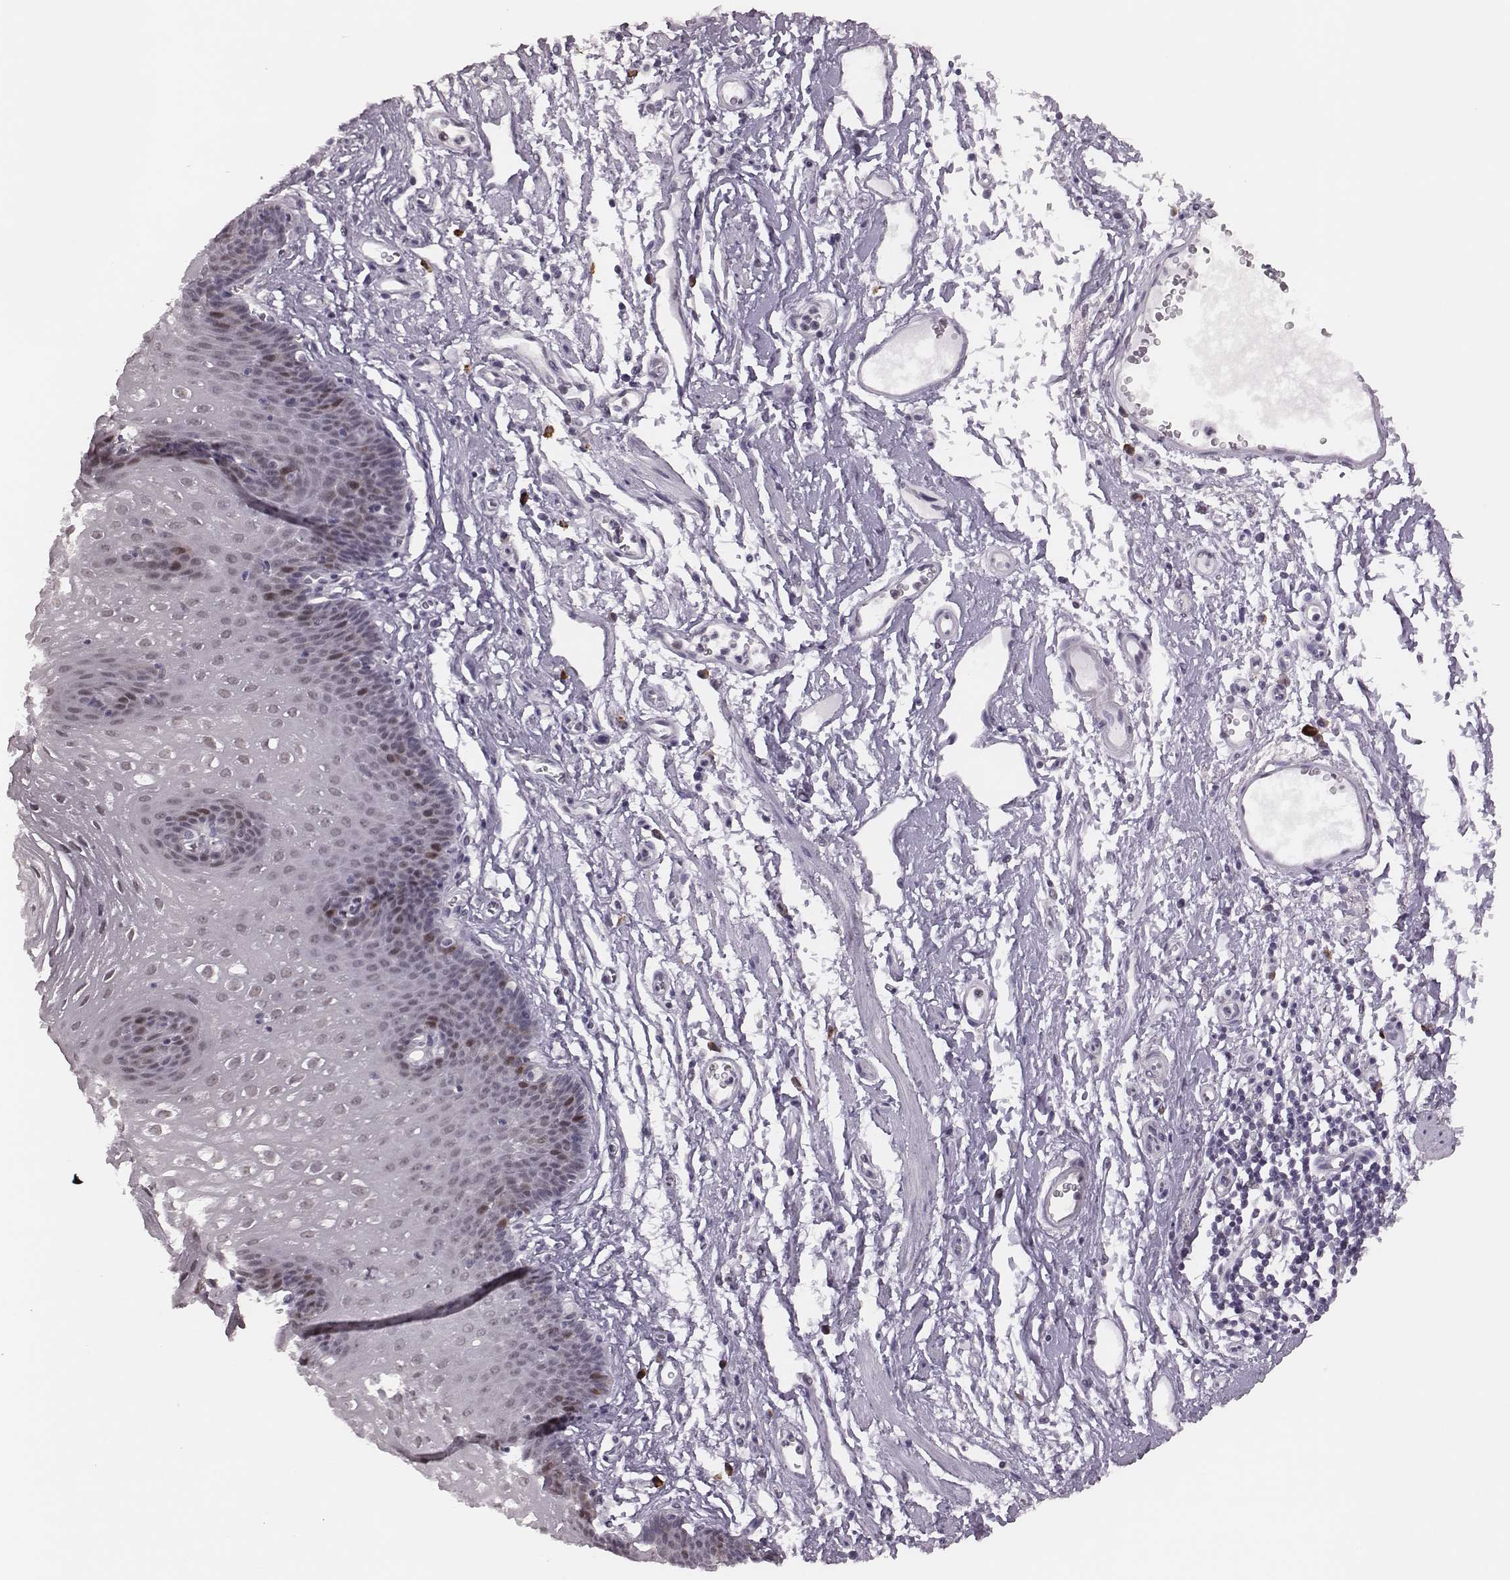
{"staining": {"intensity": "moderate", "quantity": "<25%", "location": "nuclear"}, "tissue": "esophagus", "cell_type": "Squamous epithelial cells", "image_type": "normal", "snomed": [{"axis": "morphology", "description": "Normal tissue, NOS"}, {"axis": "topography", "description": "Esophagus"}], "caption": "Moderate nuclear expression is appreciated in approximately <25% of squamous epithelial cells in benign esophagus.", "gene": "PBK", "patient": {"sex": "male", "age": 72}}